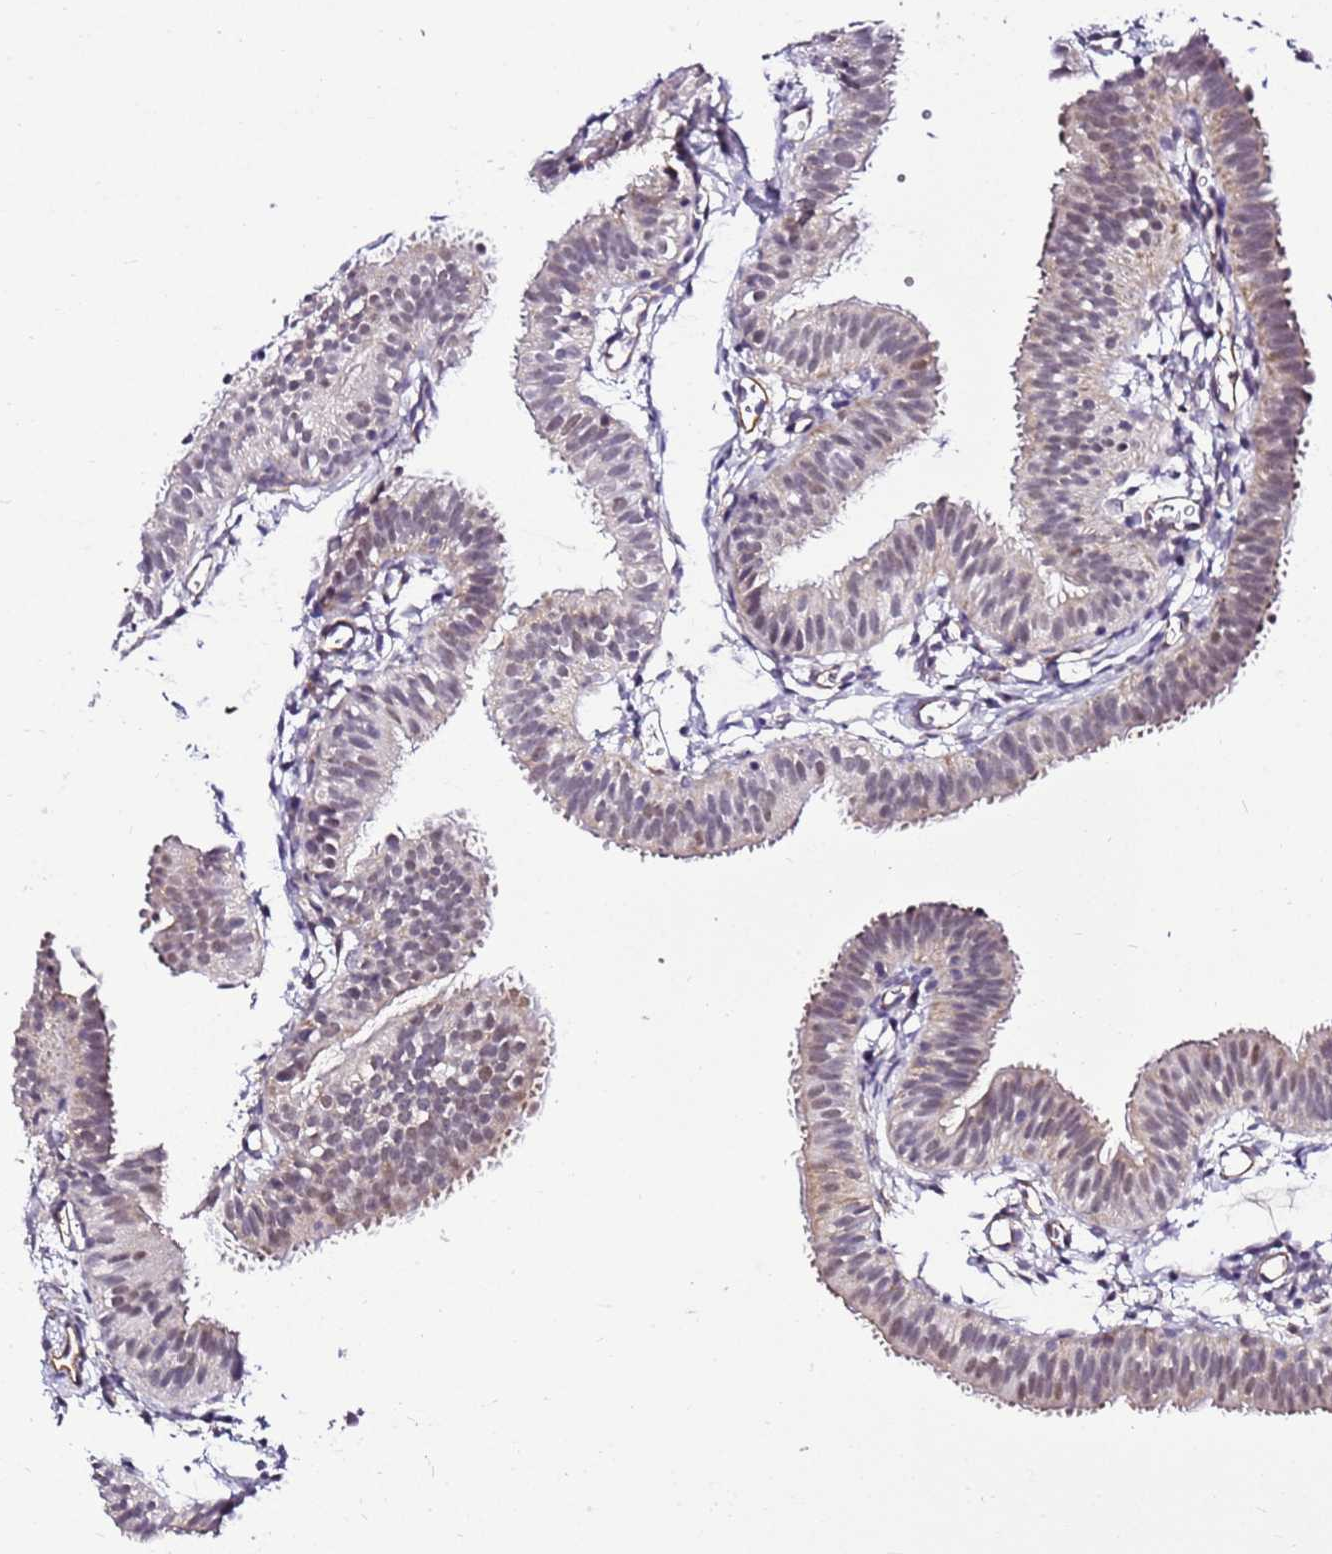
{"staining": {"intensity": "negative", "quantity": "none", "location": "none"}, "tissue": "fallopian tube", "cell_type": "Glandular cells", "image_type": "normal", "snomed": [{"axis": "morphology", "description": "Normal tissue, NOS"}, {"axis": "topography", "description": "Fallopian tube"}], "caption": "Immunohistochemical staining of benign human fallopian tube exhibits no significant expression in glandular cells. Nuclei are stained in blue.", "gene": "SMIM4", "patient": {"sex": "female", "age": 35}}